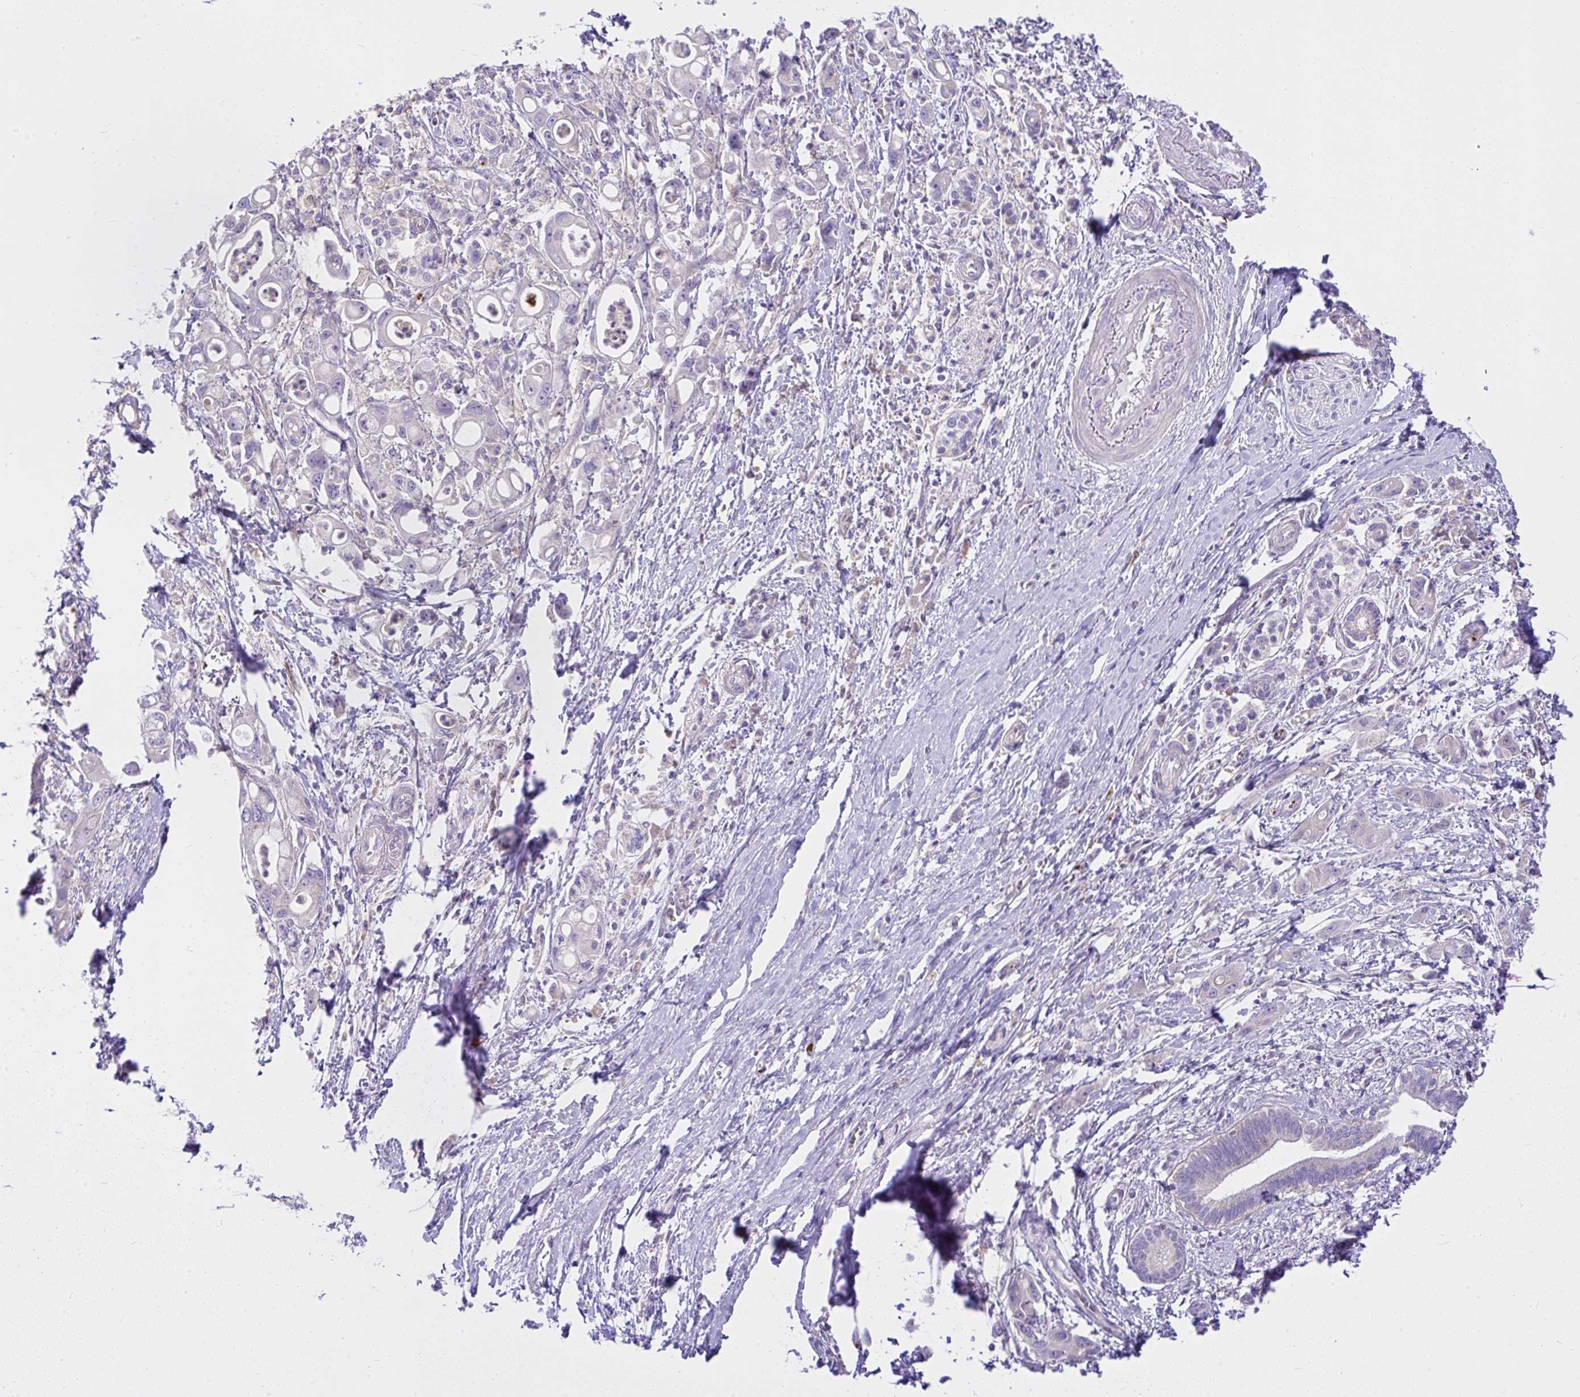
{"staining": {"intensity": "negative", "quantity": "none", "location": "none"}, "tissue": "pancreatic cancer", "cell_type": "Tumor cells", "image_type": "cancer", "snomed": [{"axis": "morphology", "description": "Adenocarcinoma, NOS"}, {"axis": "topography", "description": "Pancreas"}], "caption": "DAB immunohistochemical staining of adenocarcinoma (pancreatic) shows no significant expression in tumor cells.", "gene": "CCDC142", "patient": {"sex": "male", "age": 68}}